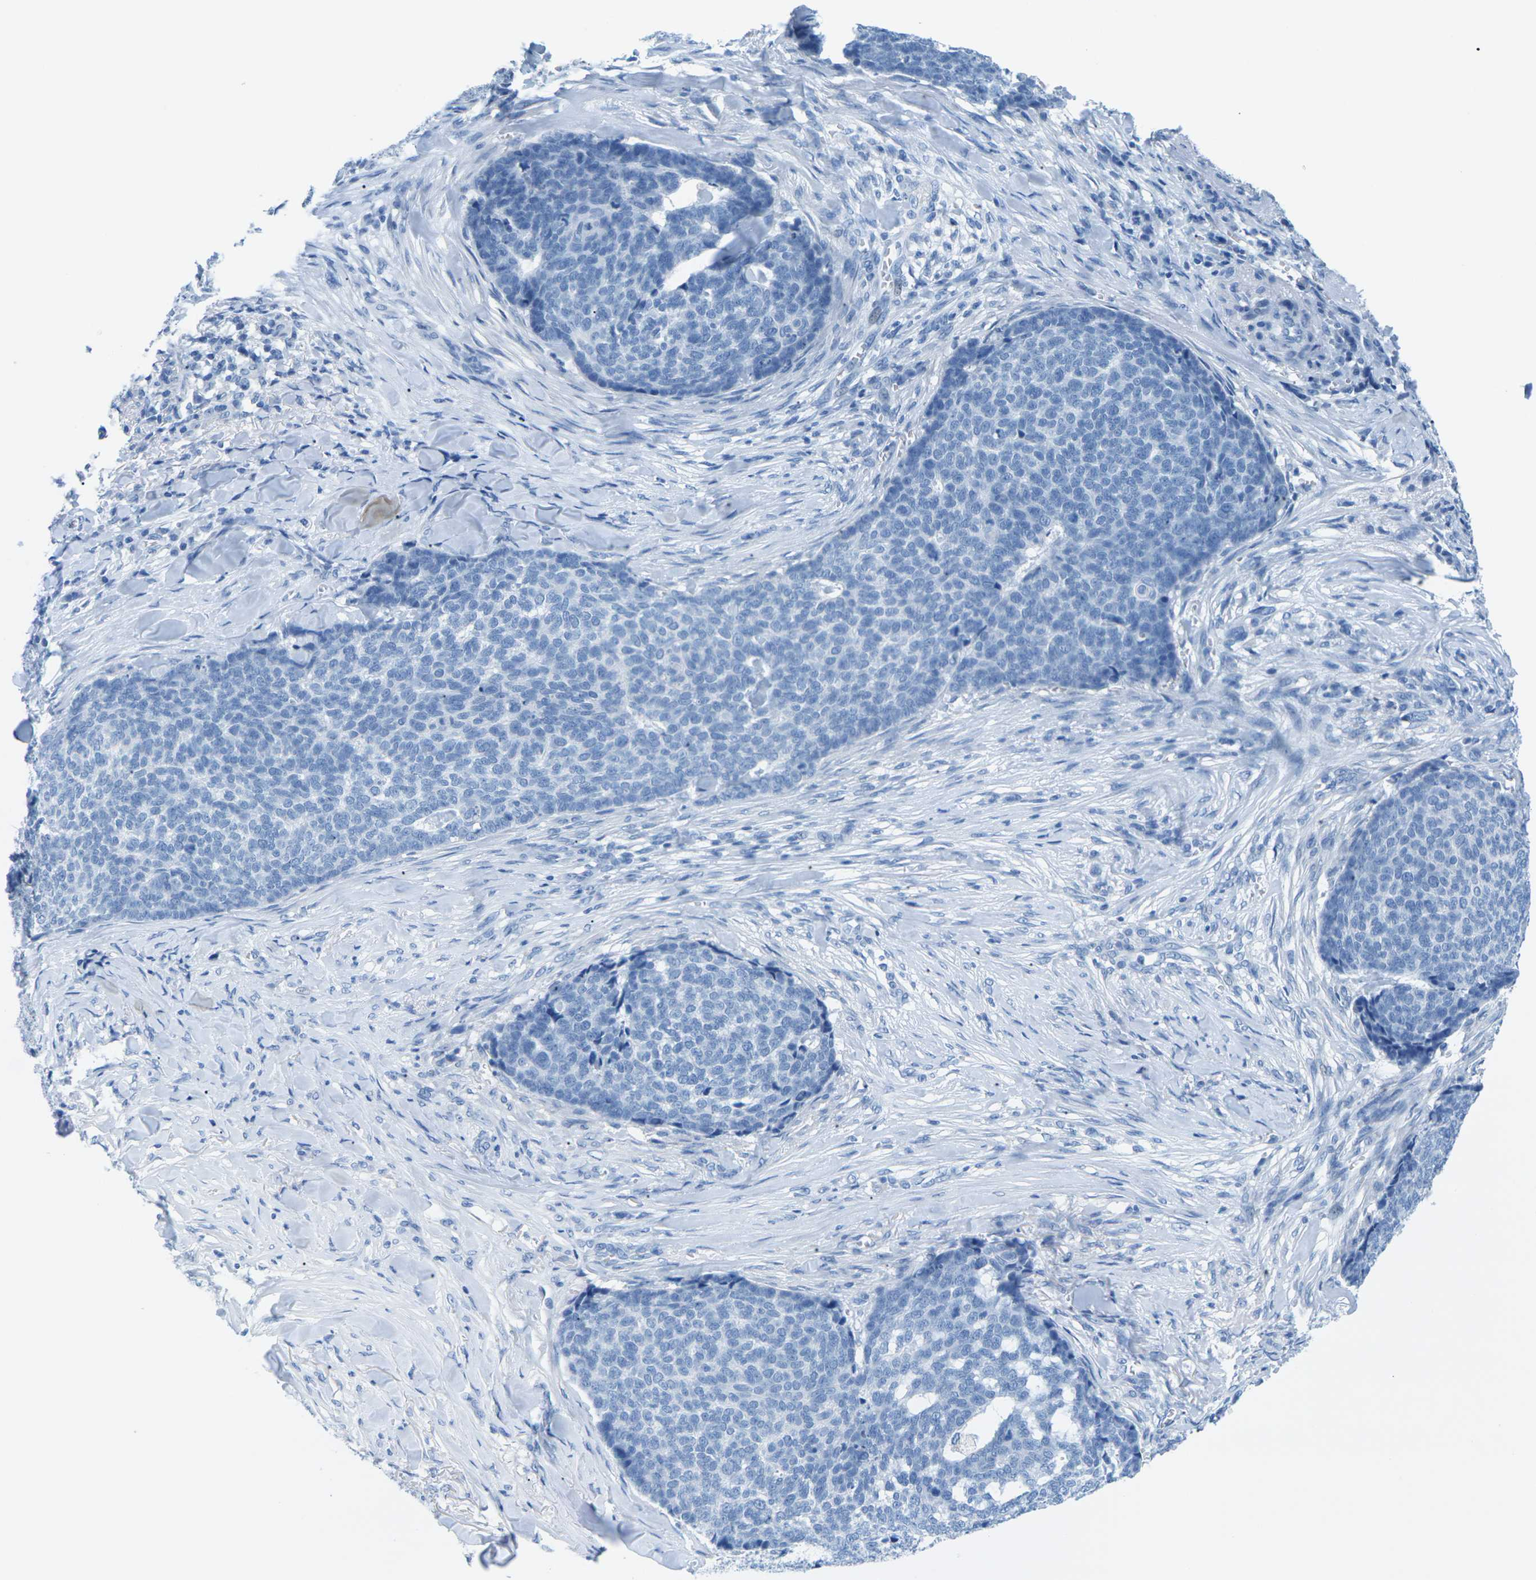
{"staining": {"intensity": "negative", "quantity": "none", "location": "none"}, "tissue": "skin cancer", "cell_type": "Tumor cells", "image_type": "cancer", "snomed": [{"axis": "morphology", "description": "Basal cell carcinoma"}, {"axis": "topography", "description": "Skin"}], "caption": "The photomicrograph demonstrates no significant staining in tumor cells of skin basal cell carcinoma. (IHC, brightfield microscopy, high magnification).", "gene": "SLC12A1", "patient": {"sex": "male", "age": 84}}